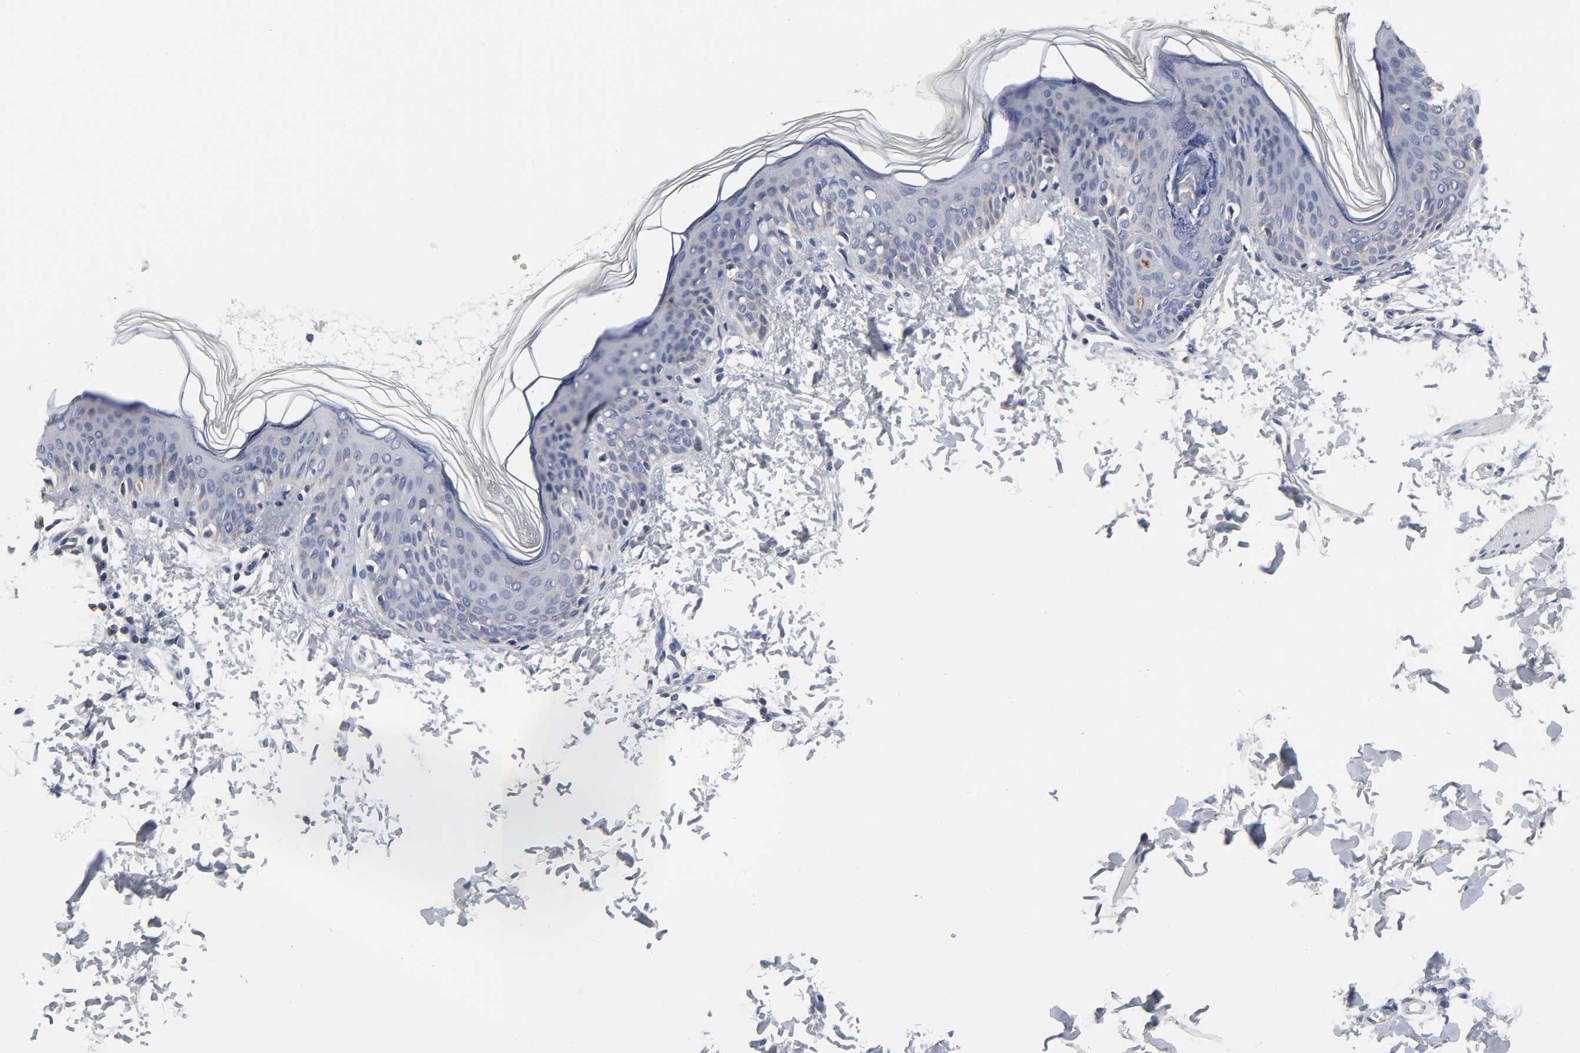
{"staining": {"intensity": "negative", "quantity": "none", "location": "none"}, "tissue": "skin", "cell_type": "Fibroblasts", "image_type": "normal", "snomed": [{"axis": "morphology", "description": "Normal tissue, NOS"}, {"axis": "topography", "description": "Skin"}], "caption": "This histopathology image is of unremarkable skin stained with immunohistochemistry (IHC) to label a protein in brown with the nuclei are counter-stained blue. There is no positivity in fibroblasts.", "gene": "AOPEP", "patient": {"sex": "female", "age": 19}}